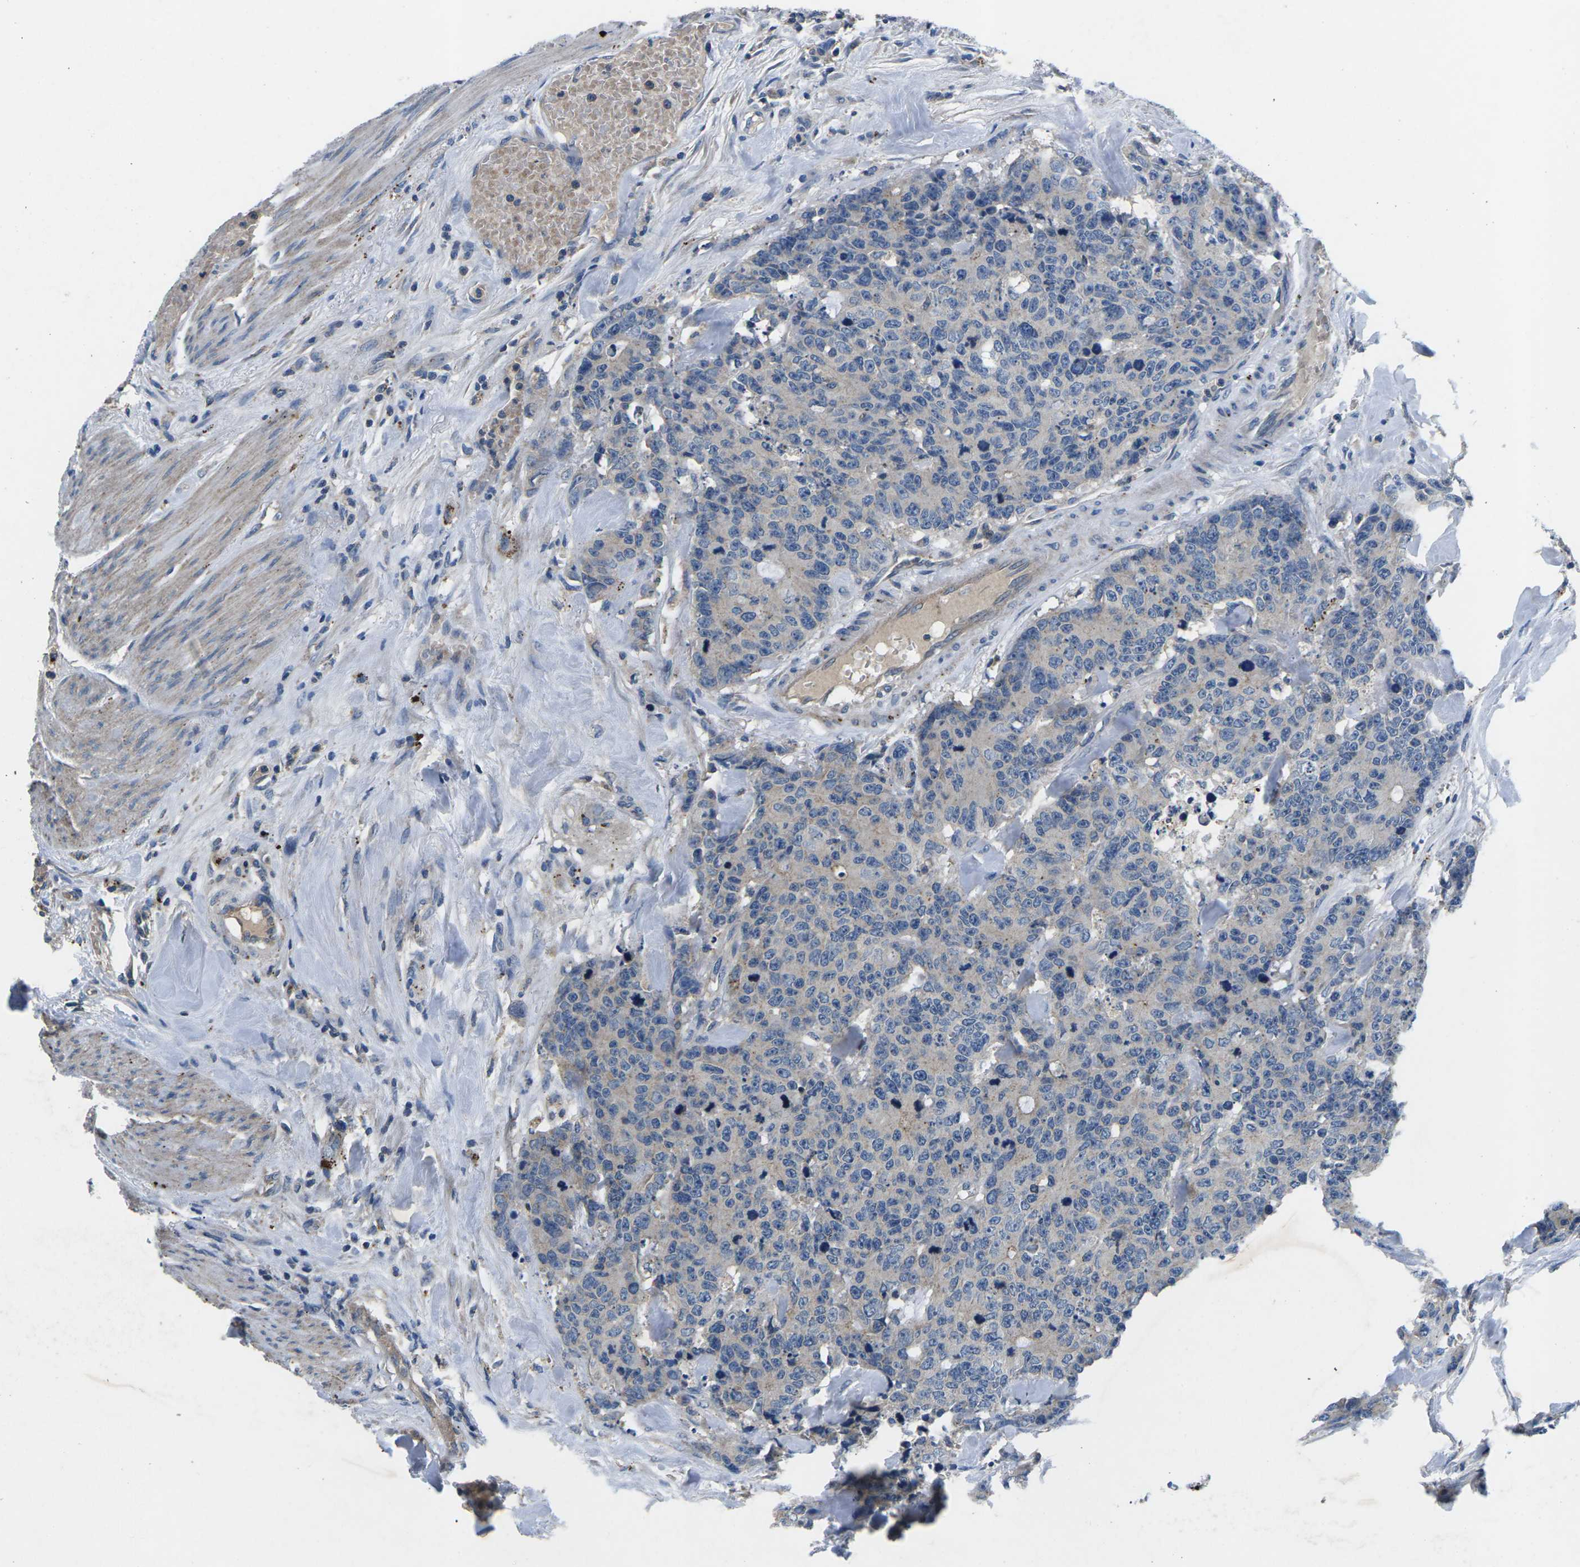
{"staining": {"intensity": "negative", "quantity": "none", "location": "none"}, "tissue": "colorectal cancer", "cell_type": "Tumor cells", "image_type": "cancer", "snomed": [{"axis": "morphology", "description": "Adenocarcinoma, NOS"}, {"axis": "topography", "description": "Colon"}], "caption": "Immunohistochemical staining of human colorectal cancer (adenocarcinoma) demonstrates no significant positivity in tumor cells.", "gene": "PDCD6IP", "patient": {"sex": "female", "age": 86}}